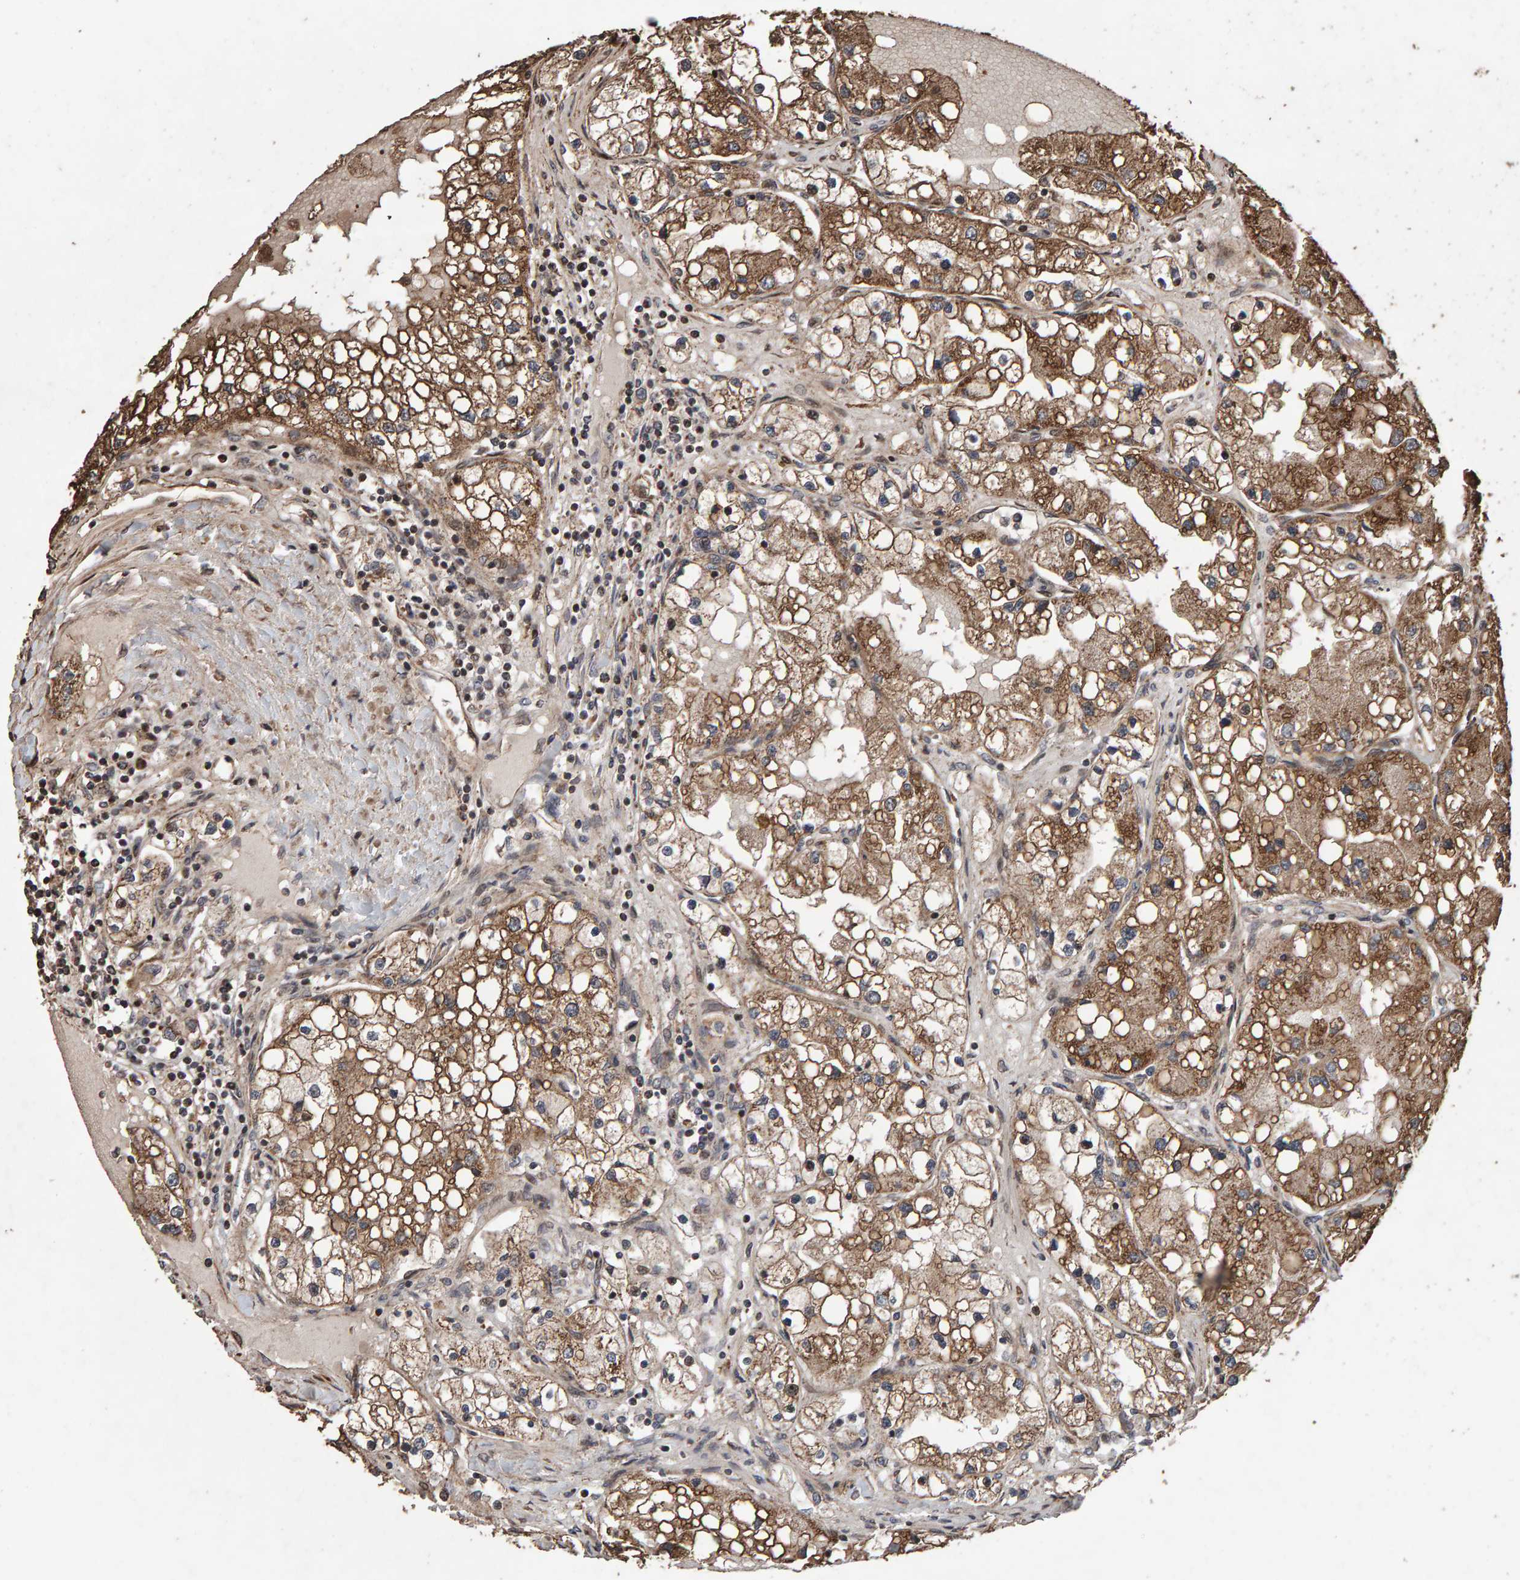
{"staining": {"intensity": "moderate", "quantity": ">75%", "location": "cytoplasmic/membranous"}, "tissue": "renal cancer", "cell_type": "Tumor cells", "image_type": "cancer", "snomed": [{"axis": "morphology", "description": "Adenocarcinoma, NOS"}, {"axis": "topography", "description": "Kidney"}], "caption": "Immunohistochemical staining of adenocarcinoma (renal) demonstrates medium levels of moderate cytoplasmic/membranous protein staining in about >75% of tumor cells.", "gene": "OSBP2", "patient": {"sex": "male", "age": 68}}